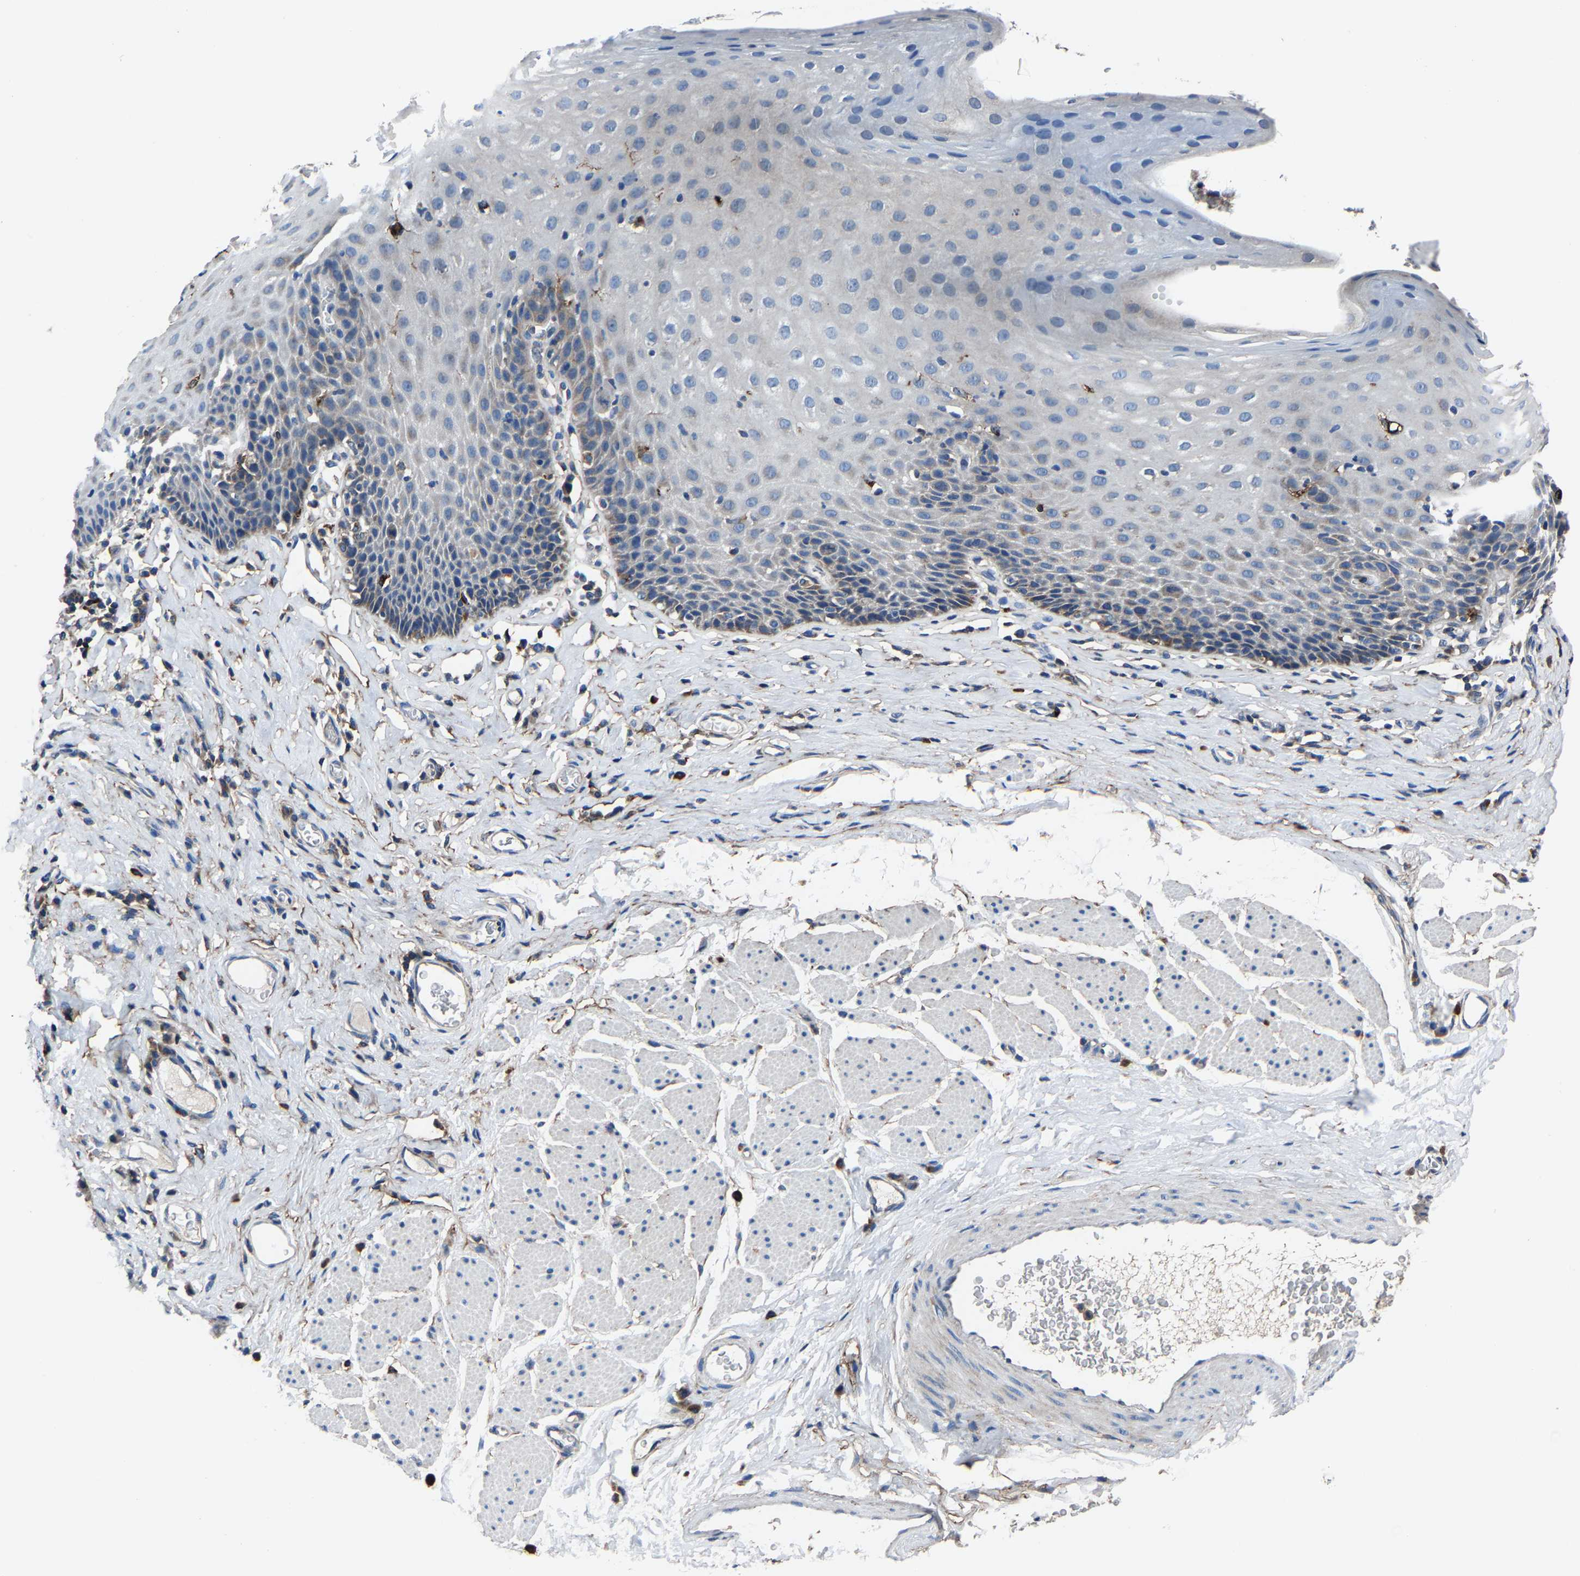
{"staining": {"intensity": "weak", "quantity": "<25%", "location": "cytoplasmic/membranous"}, "tissue": "esophagus", "cell_type": "Squamous epithelial cells", "image_type": "normal", "snomed": [{"axis": "morphology", "description": "Normal tissue, NOS"}, {"axis": "topography", "description": "Esophagus"}], "caption": "DAB immunohistochemical staining of normal human esophagus displays no significant positivity in squamous epithelial cells.", "gene": "KIAA1958", "patient": {"sex": "female", "age": 61}}